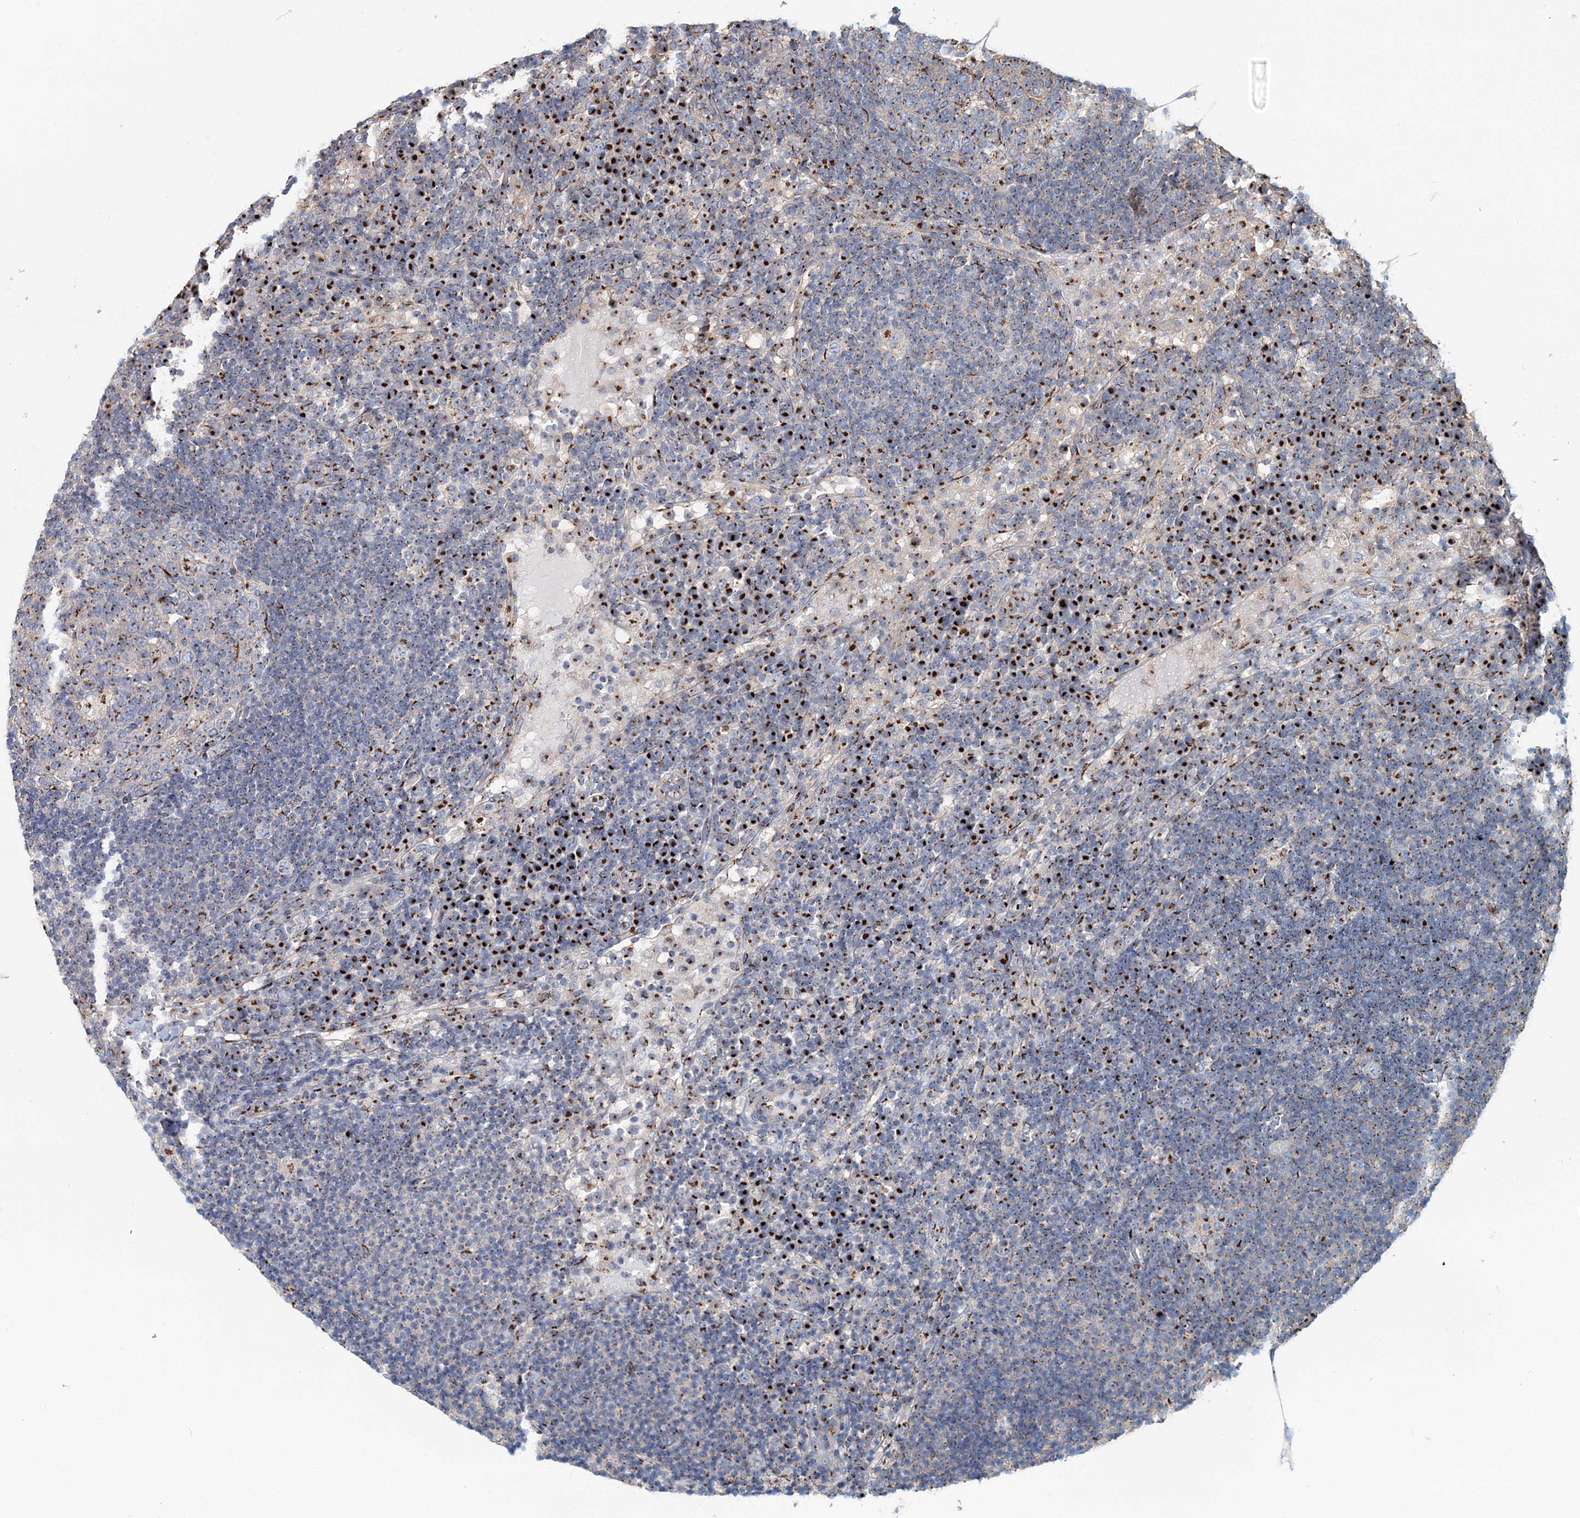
{"staining": {"intensity": "moderate", "quantity": "25%-75%", "location": "cytoplasmic/membranous"}, "tissue": "lymph node", "cell_type": "Germinal center cells", "image_type": "normal", "snomed": [{"axis": "morphology", "description": "Normal tissue, NOS"}, {"axis": "topography", "description": "Lymph node"}], "caption": "Lymph node stained with a brown dye reveals moderate cytoplasmic/membranous positive positivity in approximately 25%-75% of germinal center cells.", "gene": "MAN1A2", "patient": {"sex": "female", "age": 53}}